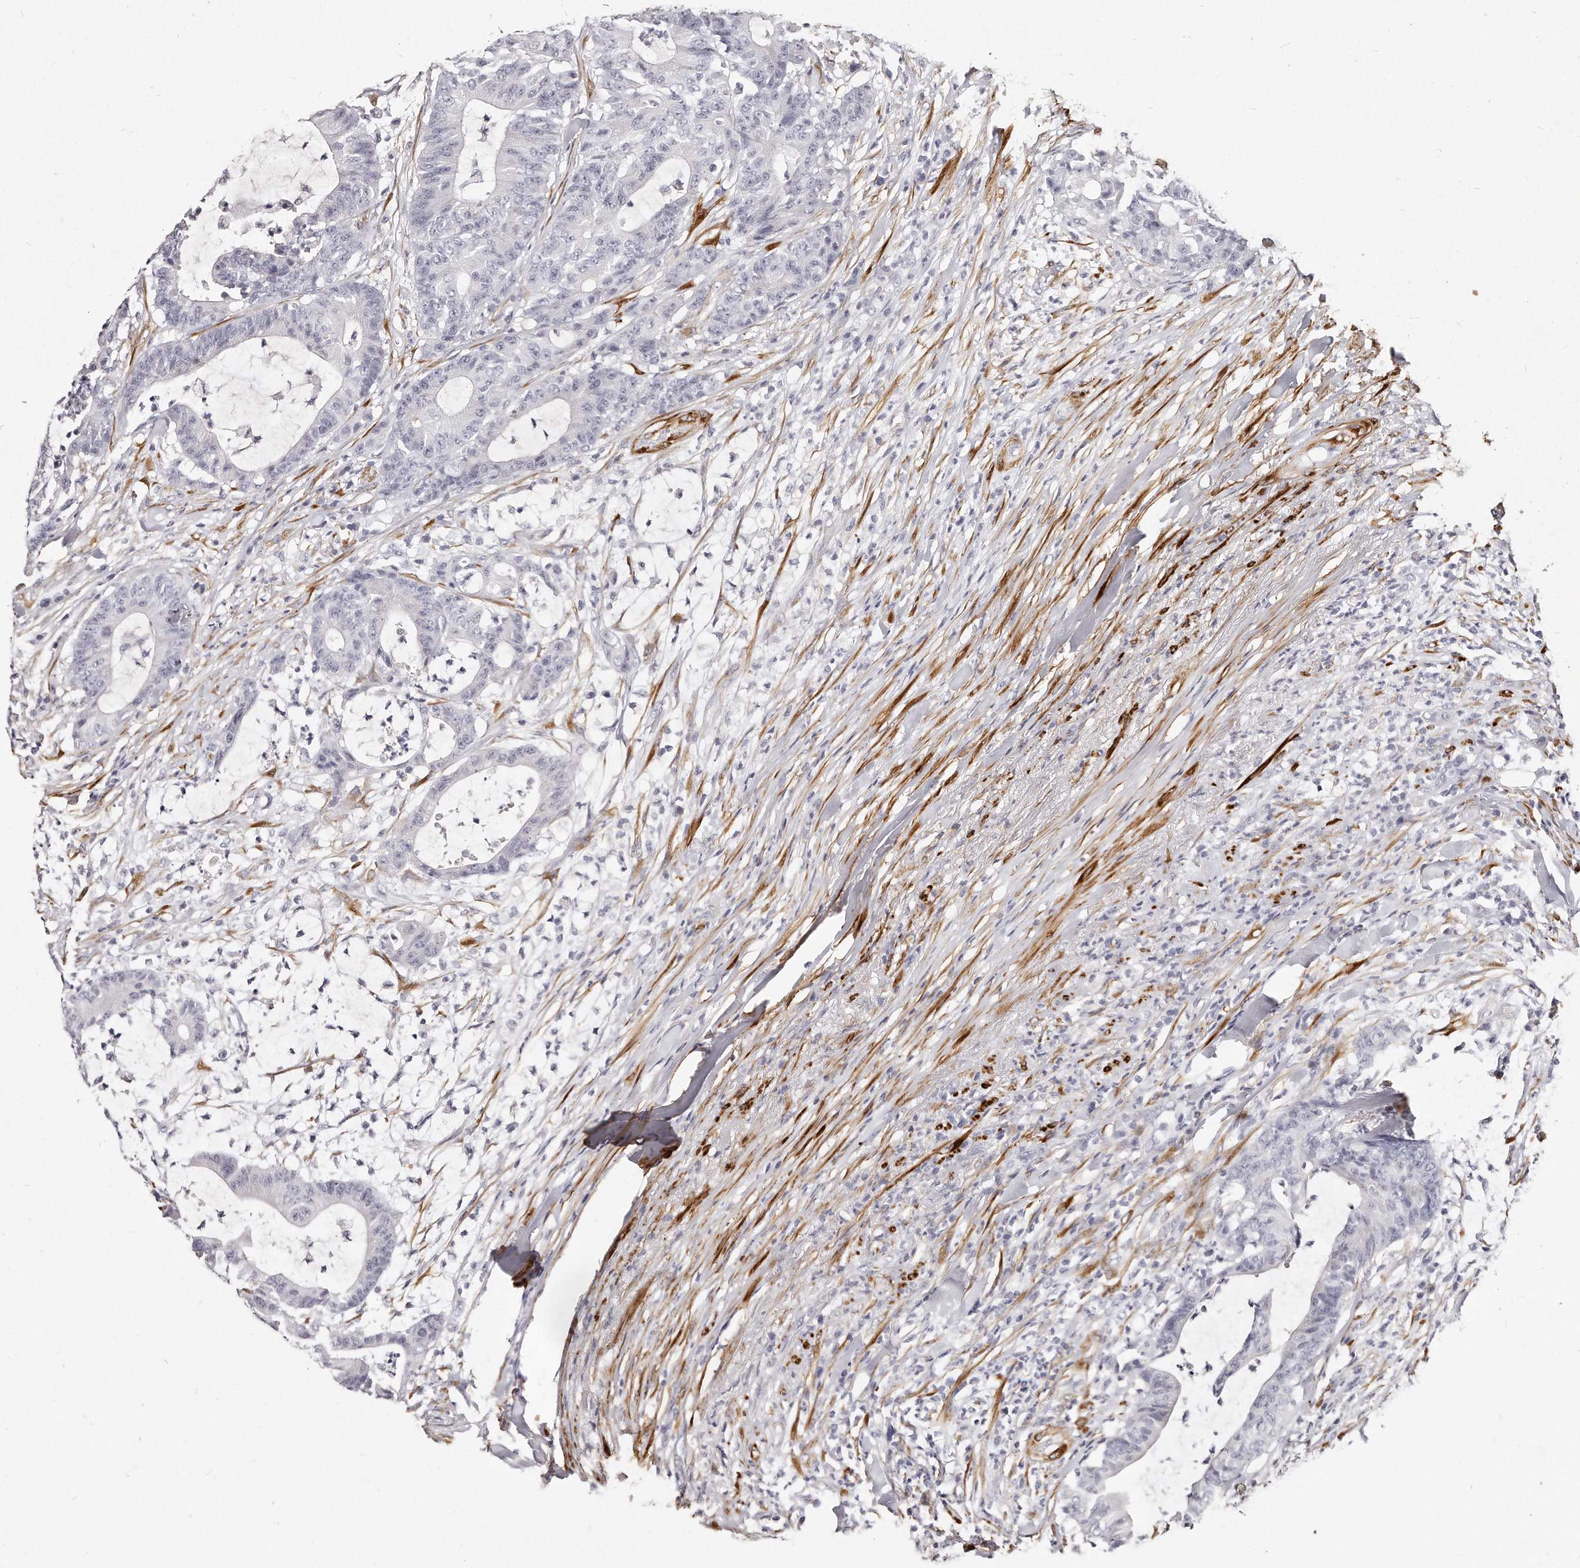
{"staining": {"intensity": "negative", "quantity": "none", "location": "none"}, "tissue": "colorectal cancer", "cell_type": "Tumor cells", "image_type": "cancer", "snomed": [{"axis": "morphology", "description": "Adenocarcinoma, NOS"}, {"axis": "topography", "description": "Colon"}], "caption": "The micrograph displays no significant expression in tumor cells of adenocarcinoma (colorectal).", "gene": "LMOD1", "patient": {"sex": "female", "age": 84}}